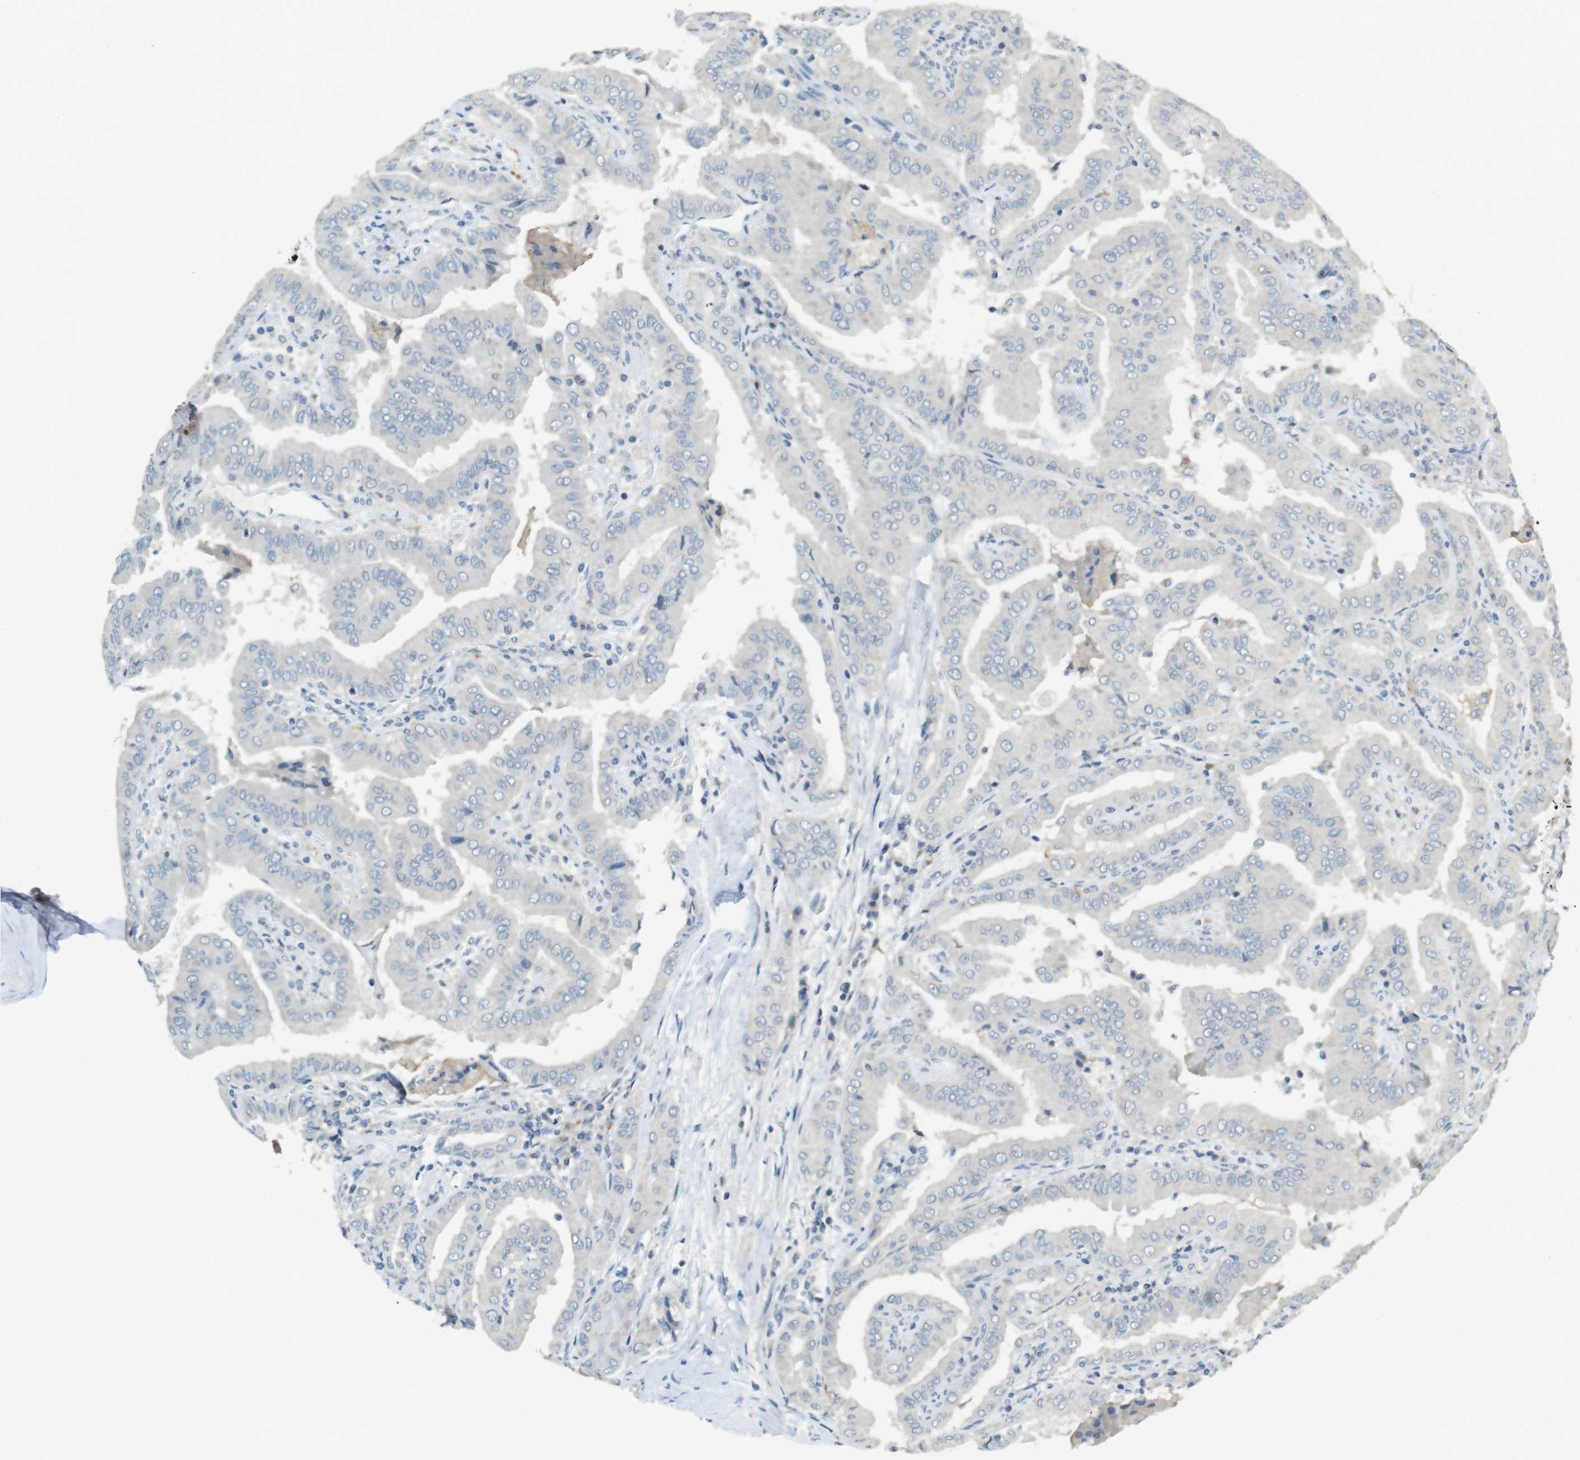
{"staining": {"intensity": "negative", "quantity": "none", "location": "none"}, "tissue": "thyroid cancer", "cell_type": "Tumor cells", "image_type": "cancer", "snomed": [{"axis": "morphology", "description": "Papillary adenocarcinoma, NOS"}, {"axis": "topography", "description": "Thyroid gland"}], "caption": "Papillary adenocarcinoma (thyroid) stained for a protein using immunohistochemistry (IHC) exhibits no staining tumor cells.", "gene": "MUC5B", "patient": {"sex": "male", "age": 33}}